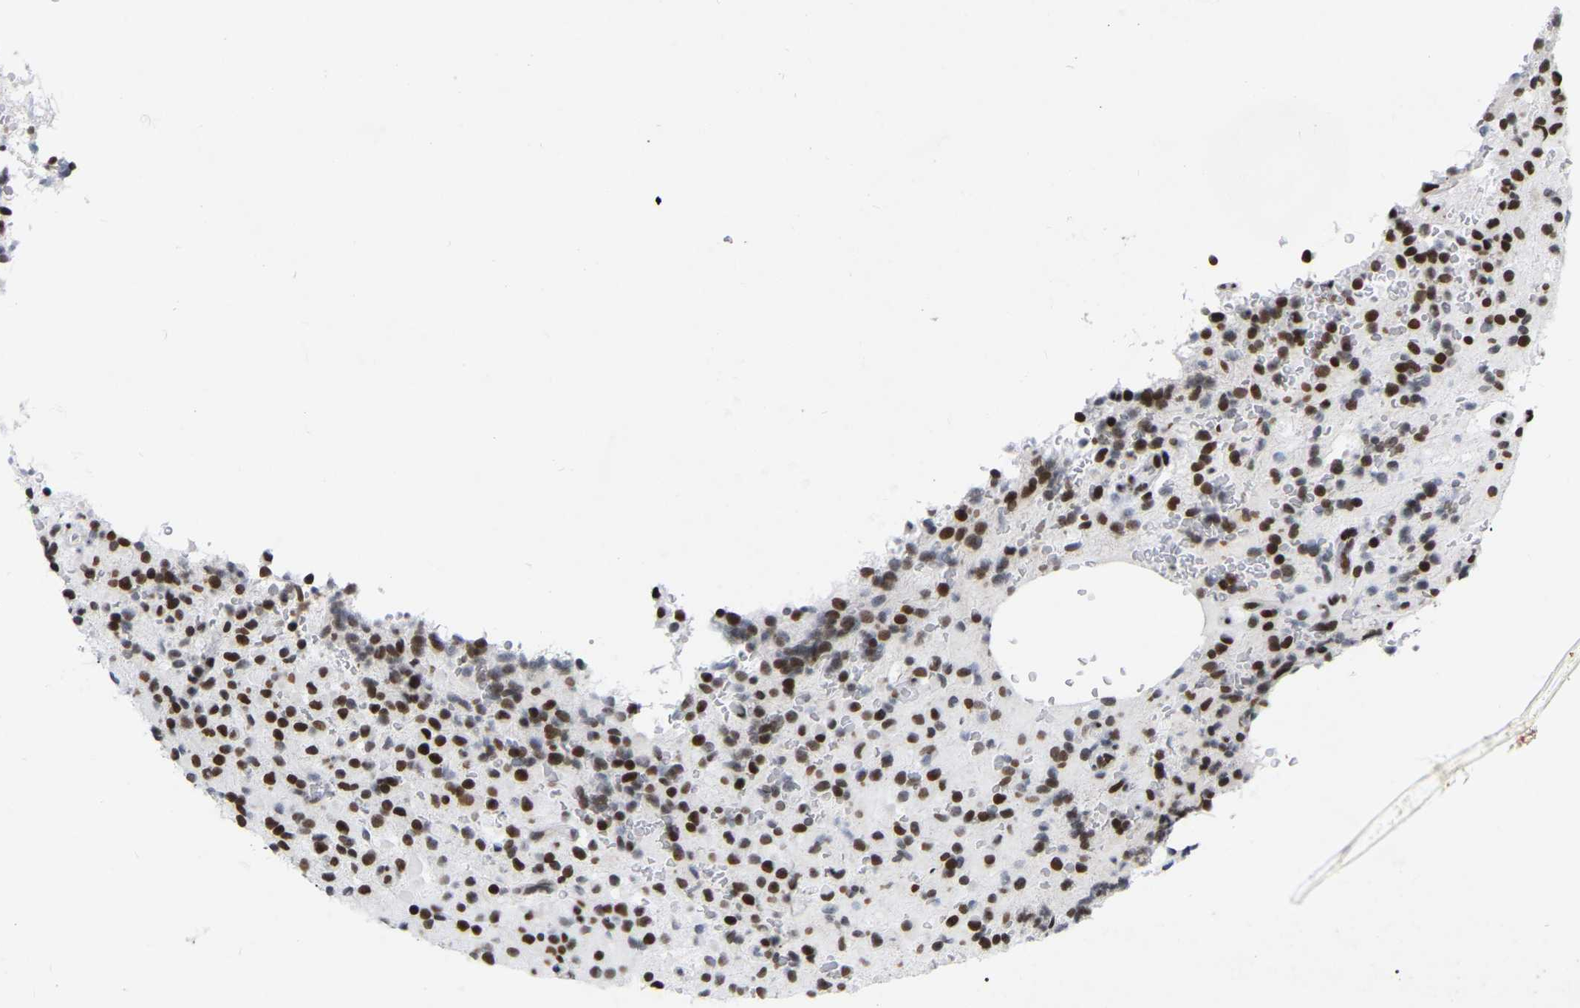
{"staining": {"intensity": "strong", "quantity": "25%-75%", "location": "nuclear"}, "tissue": "glioma", "cell_type": "Tumor cells", "image_type": "cancer", "snomed": [{"axis": "morphology", "description": "Glioma, malignant, High grade"}, {"axis": "topography", "description": "Brain"}], "caption": "A high-resolution image shows immunohistochemistry staining of high-grade glioma (malignant), which shows strong nuclear staining in about 25%-75% of tumor cells.", "gene": "PRCC", "patient": {"sex": "male", "age": 71}}